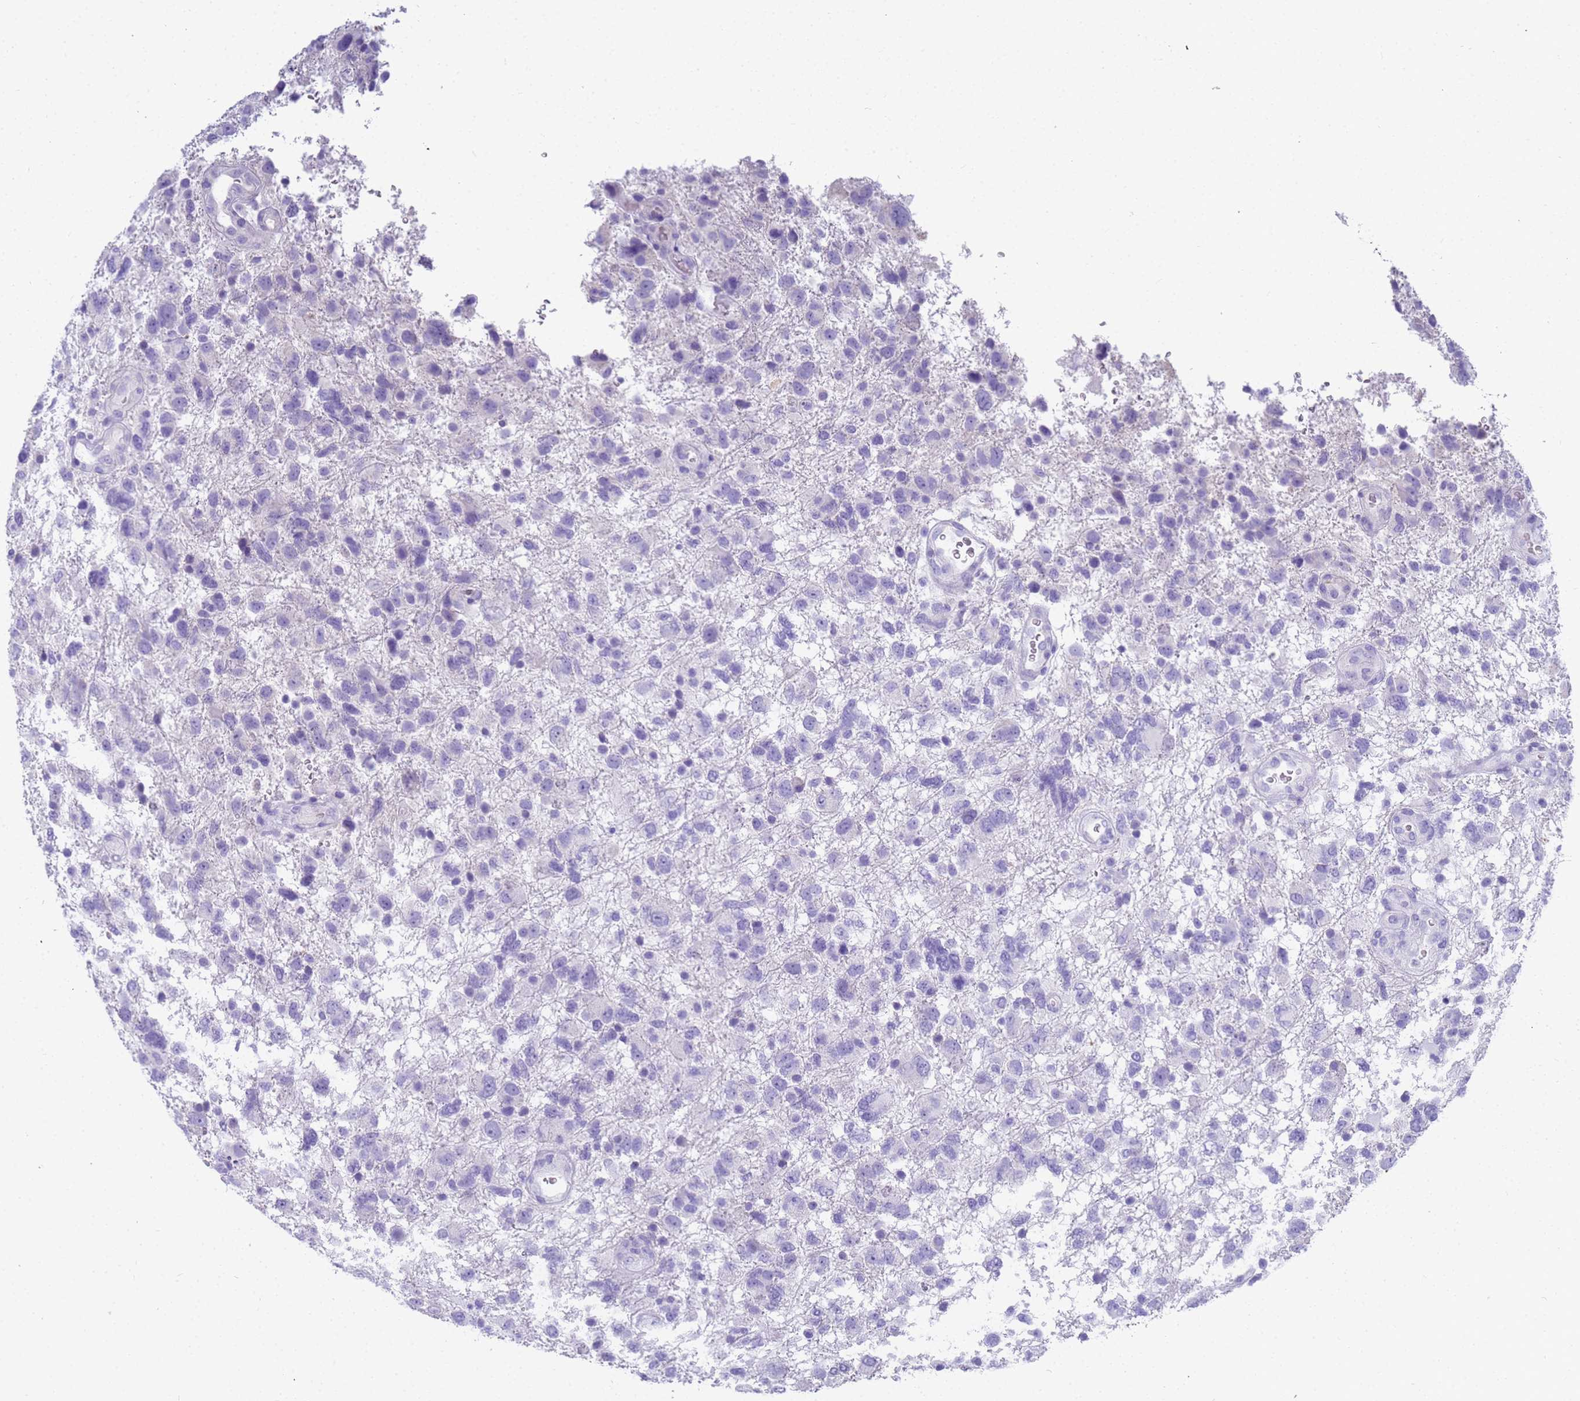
{"staining": {"intensity": "negative", "quantity": "none", "location": "none"}, "tissue": "glioma", "cell_type": "Tumor cells", "image_type": "cancer", "snomed": [{"axis": "morphology", "description": "Glioma, malignant, High grade"}, {"axis": "topography", "description": "Brain"}], "caption": "Protein analysis of malignant glioma (high-grade) demonstrates no significant positivity in tumor cells.", "gene": "RNASE2", "patient": {"sex": "male", "age": 61}}